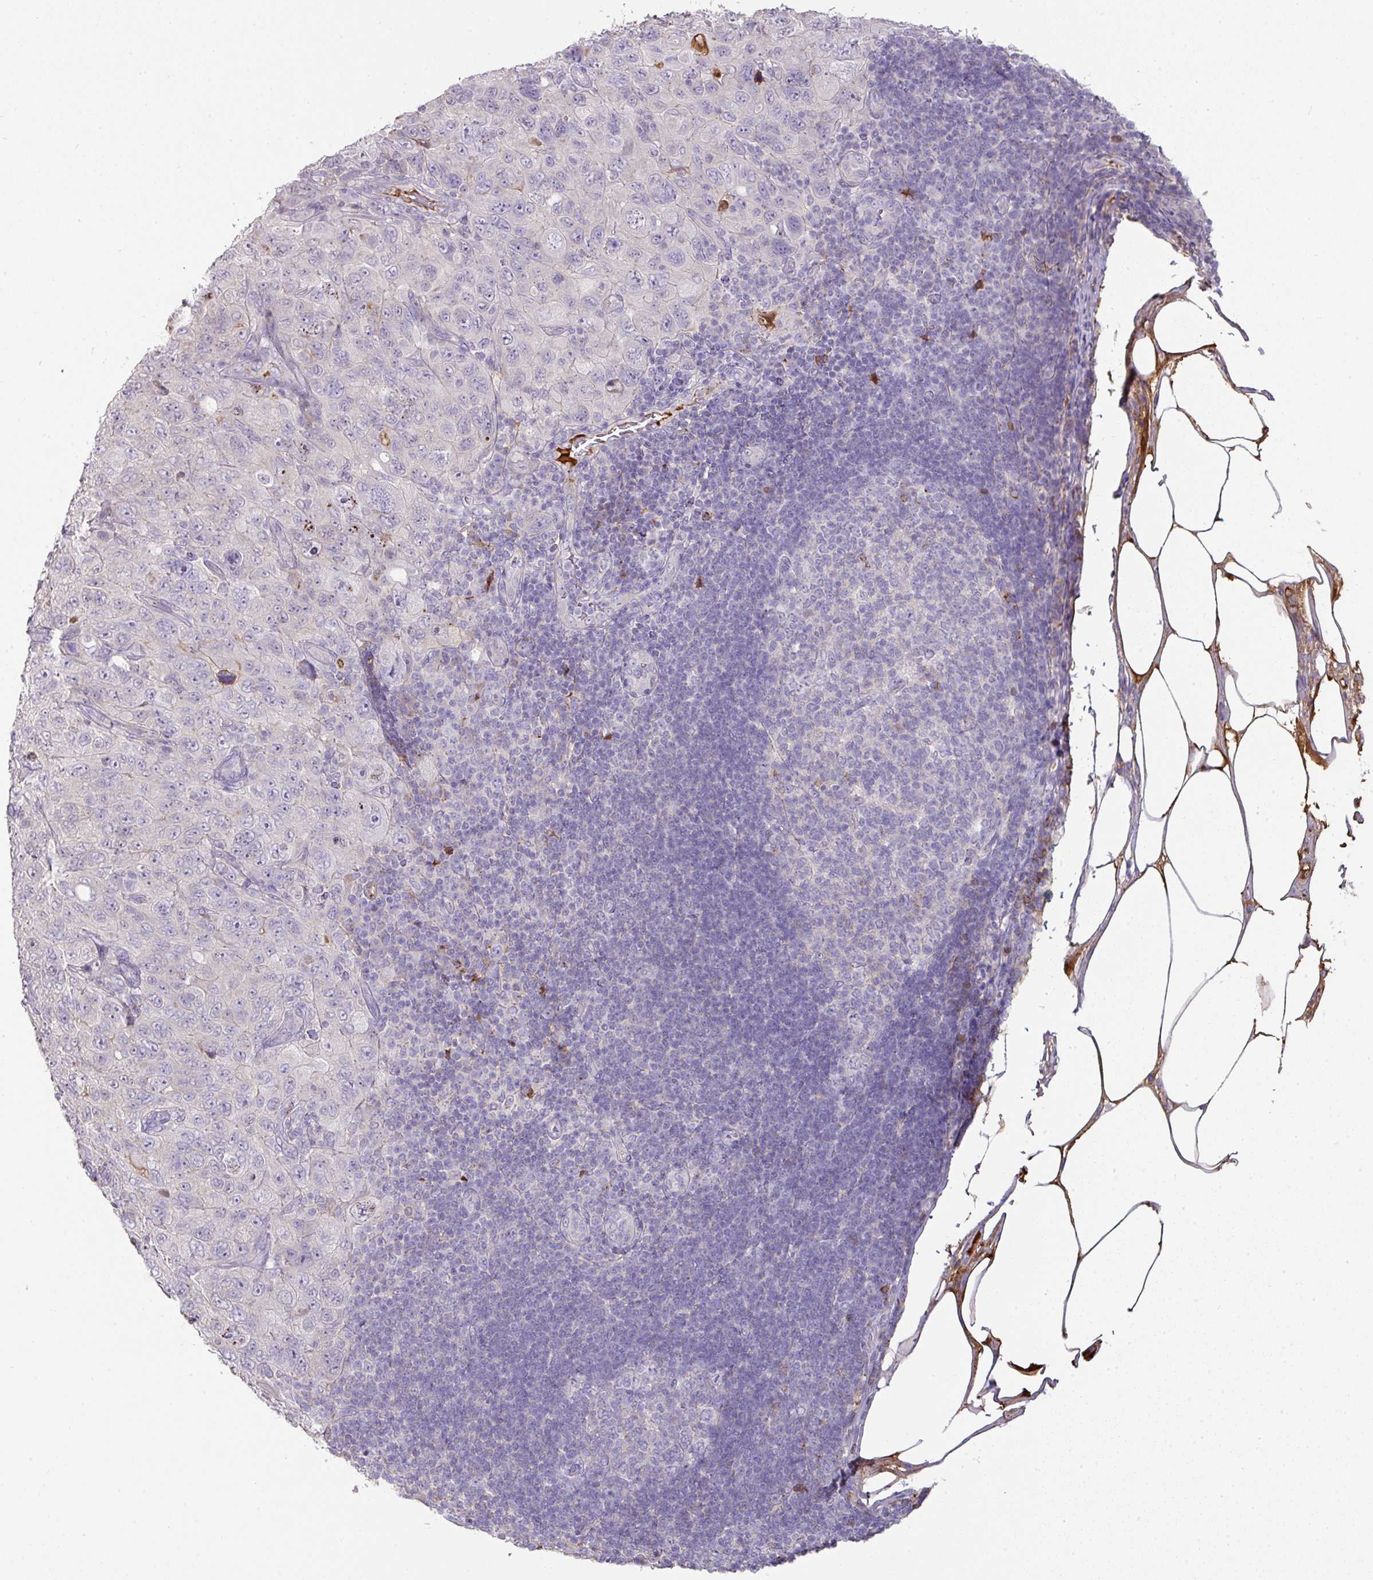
{"staining": {"intensity": "negative", "quantity": "none", "location": "none"}, "tissue": "pancreatic cancer", "cell_type": "Tumor cells", "image_type": "cancer", "snomed": [{"axis": "morphology", "description": "Adenocarcinoma, NOS"}, {"axis": "topography", "description": "Pancreas"}], "caption": "This is an immunohistochemistry (IHC) histopathology image of pancreatic cancer. There is no expression in tumor cells.", "gene": "CCZ1", "patient": {"sex": "male", "age": 68}}